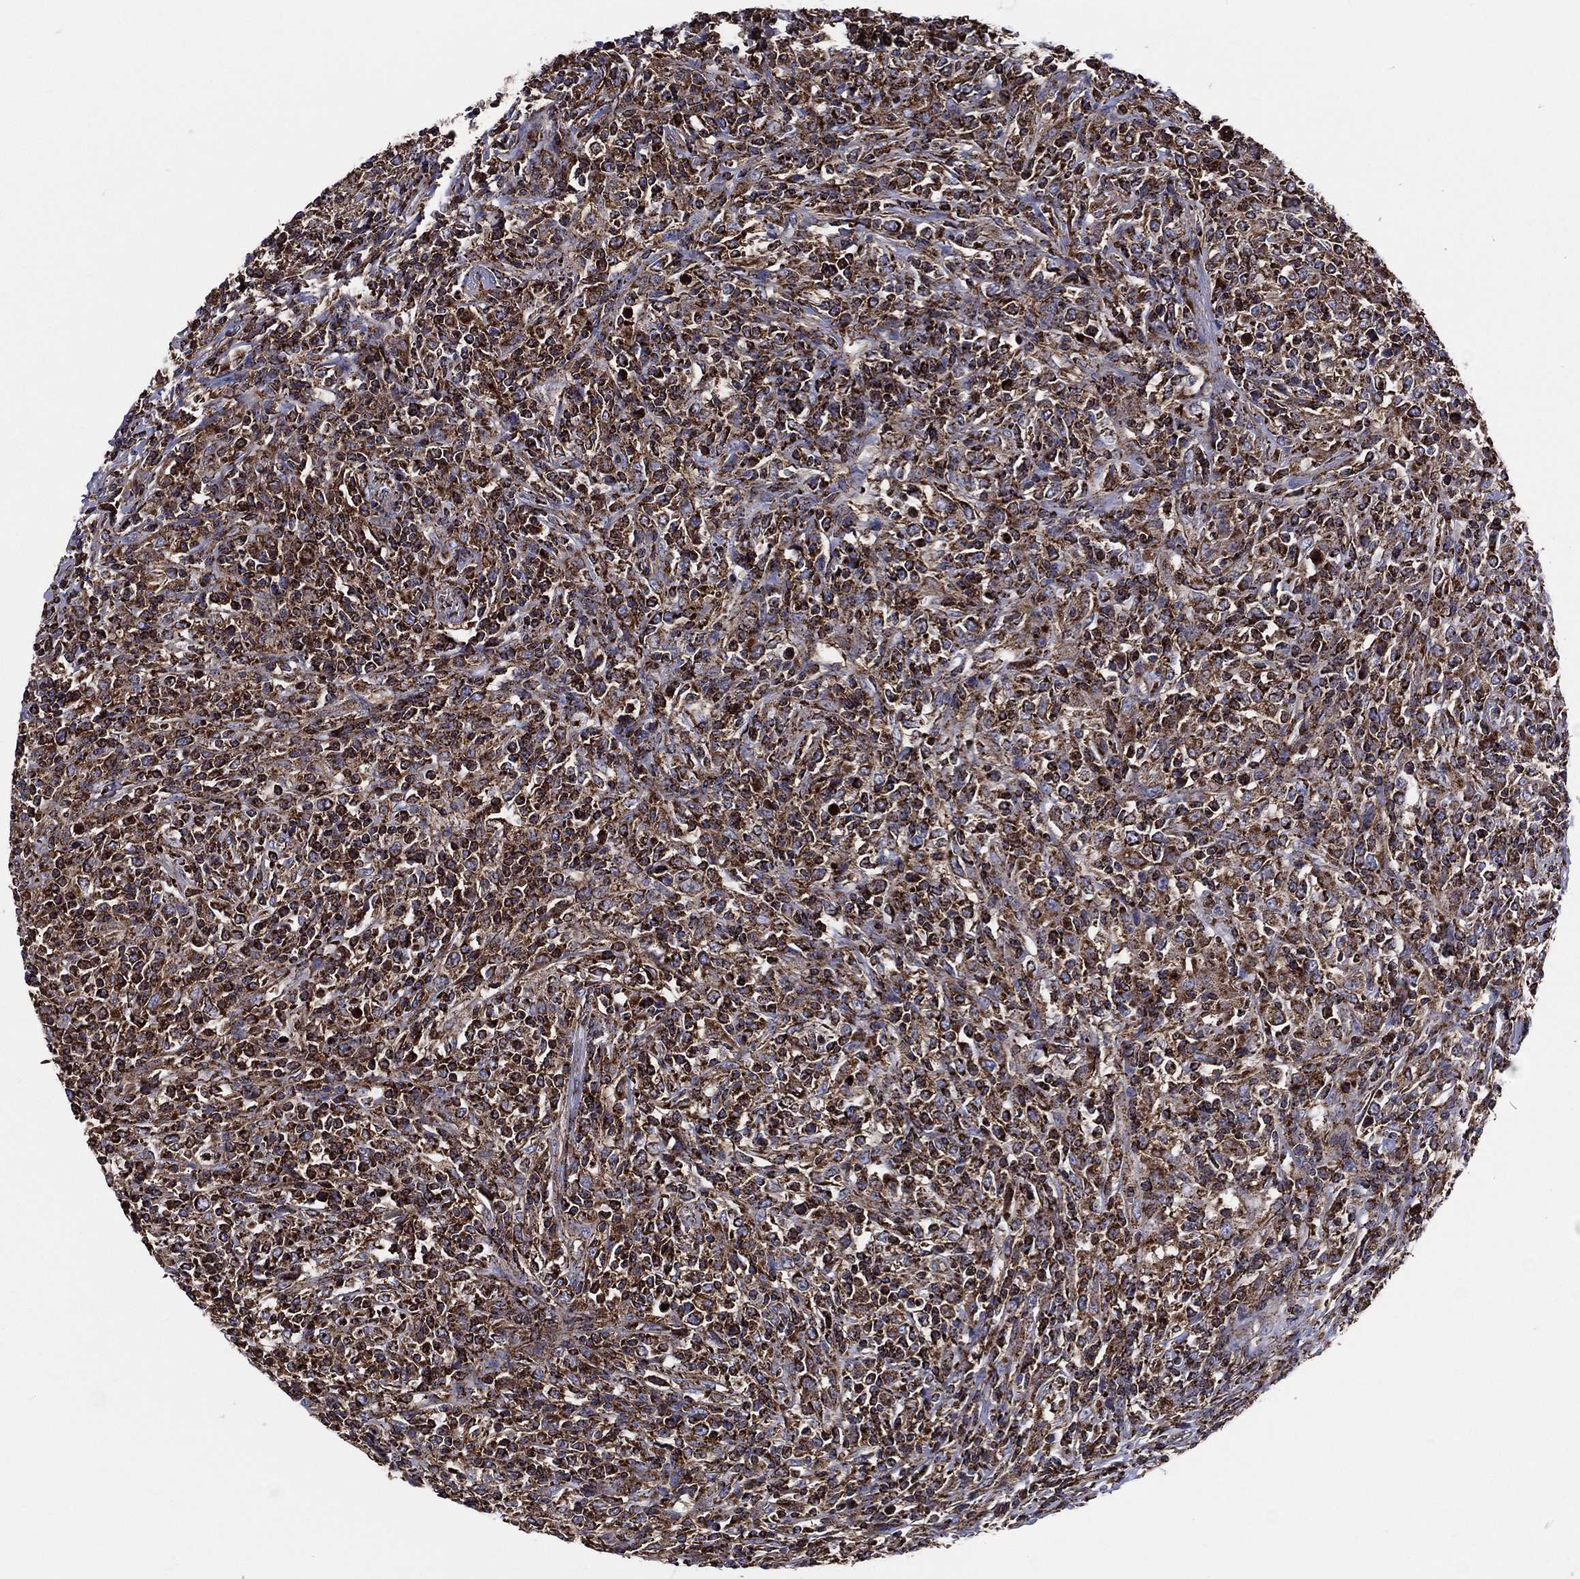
{"staining": {"intensity": "strong", "quantity": ">75%", "location": "cytoplasmic/membranous"}, "tissue": "lymphoma", "cell_type": "Tumor cells", "image_type": "cancer", "snomed": [{"axis": "morphology", "description": "Malignant lymphoma, non-Hodgkin's type, High grade"}, {"axis": "topography", "description": "Lung"}], "caption": "This is a photomicrograph of immunohistochemistry staining of malignant lymphoma, non-Hodgkin's type (high-grade), which shows strong positivity in the cytoplasmic/membranous of tumor cells.", "gene": "ANKRD37", "patient": {"sex": "male", "age": 79}}